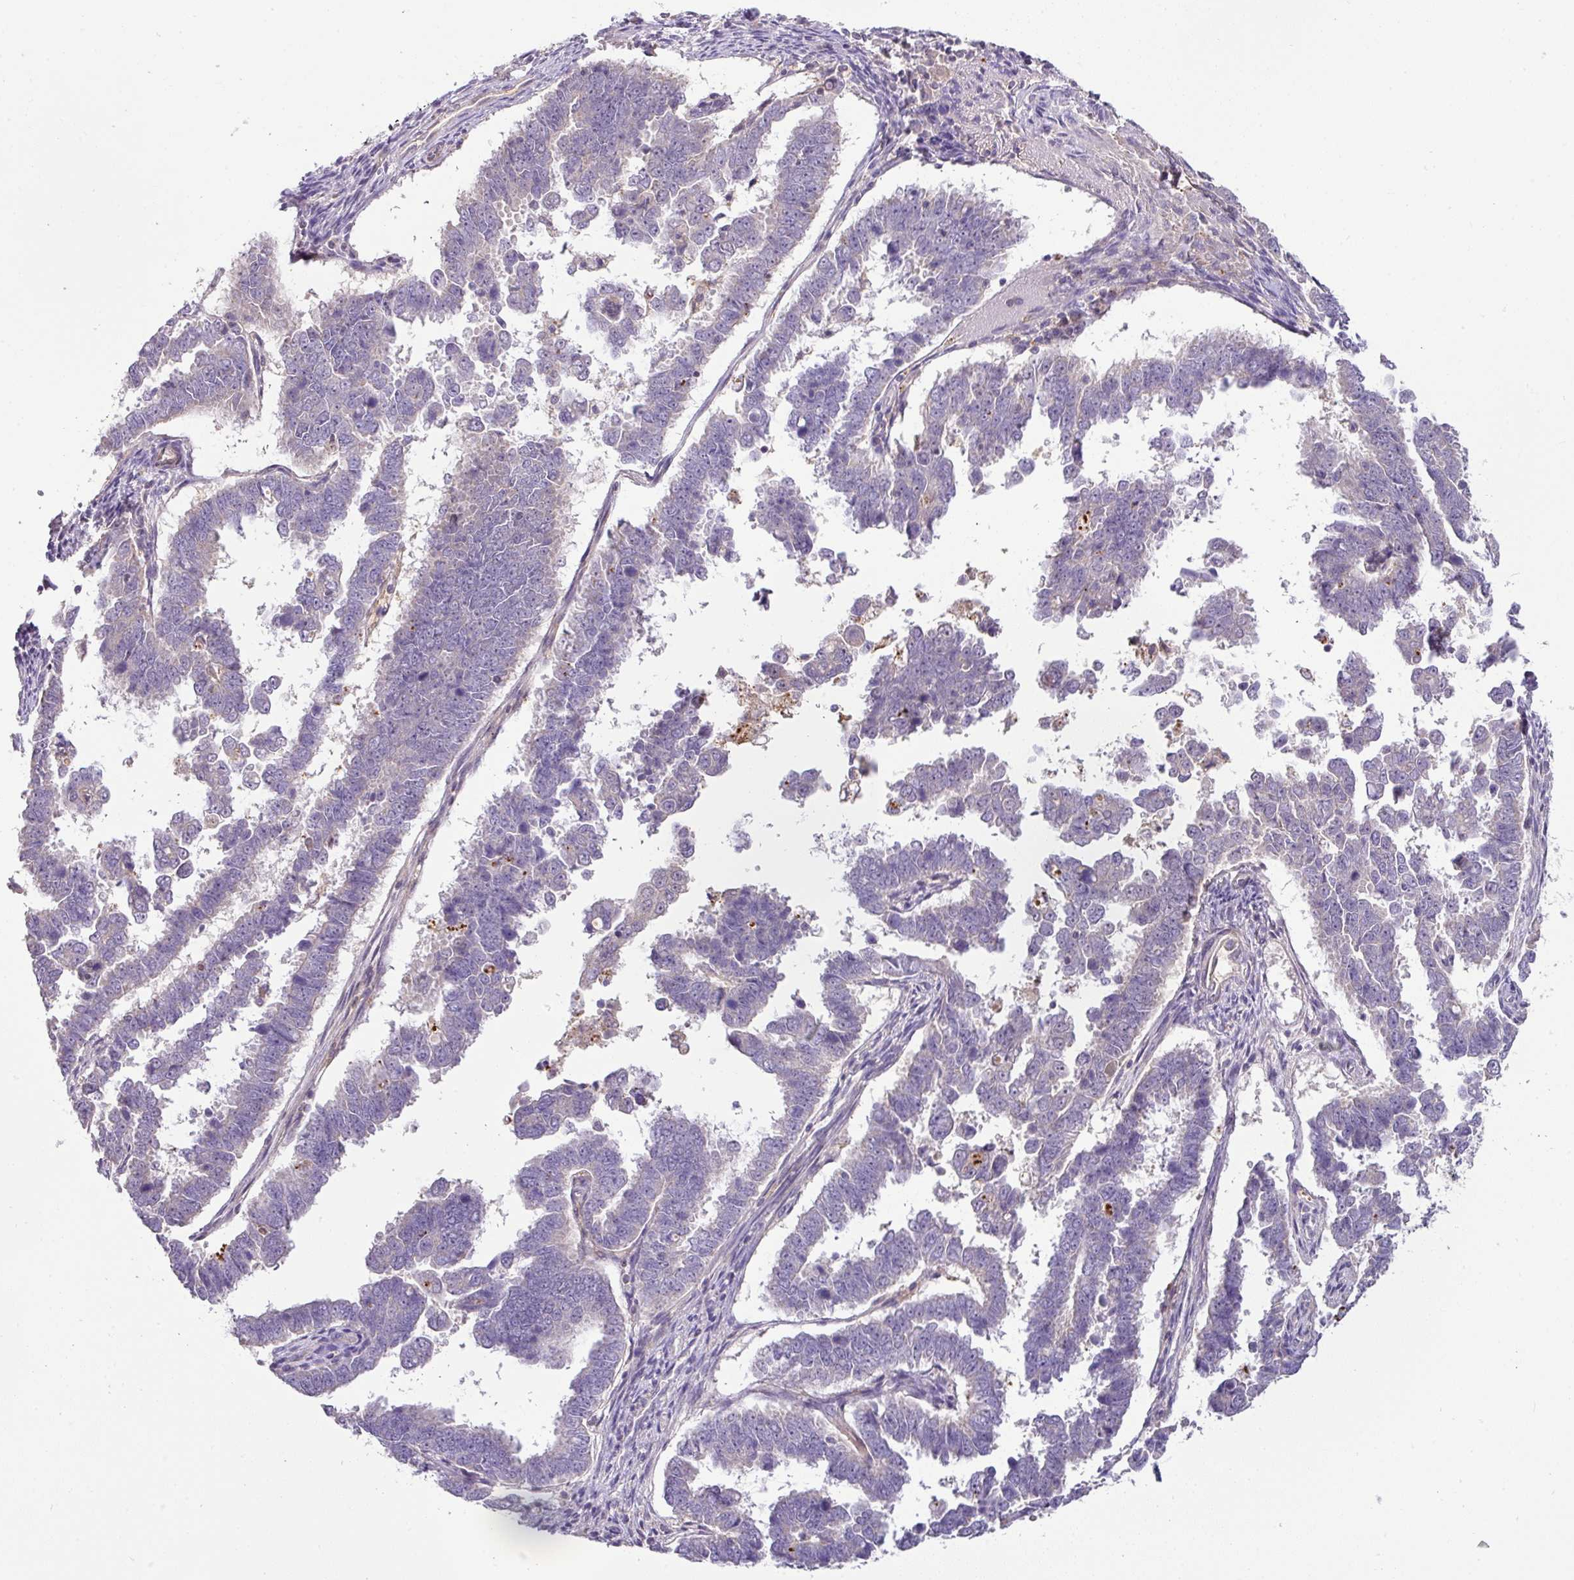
{"staining": {"intensity": "negative", "quantity": "none", "location": "none"}, "tissue": "endometrial cancer", "cell_type": "Tumor cells", "image_type": "cancer", "snomed": [{"axis": "morphology", "description": "Adenocarcinoma, NOS"}, {"axis": "topography", "description": "Endometrium"}], "caption": "This is an immunohistochemistry image of human adenocarcinoma (endometrial). There is no staining in tumor cells.", "gene": "HOXC13", "patient": {"sex": "female", "age": 75}}